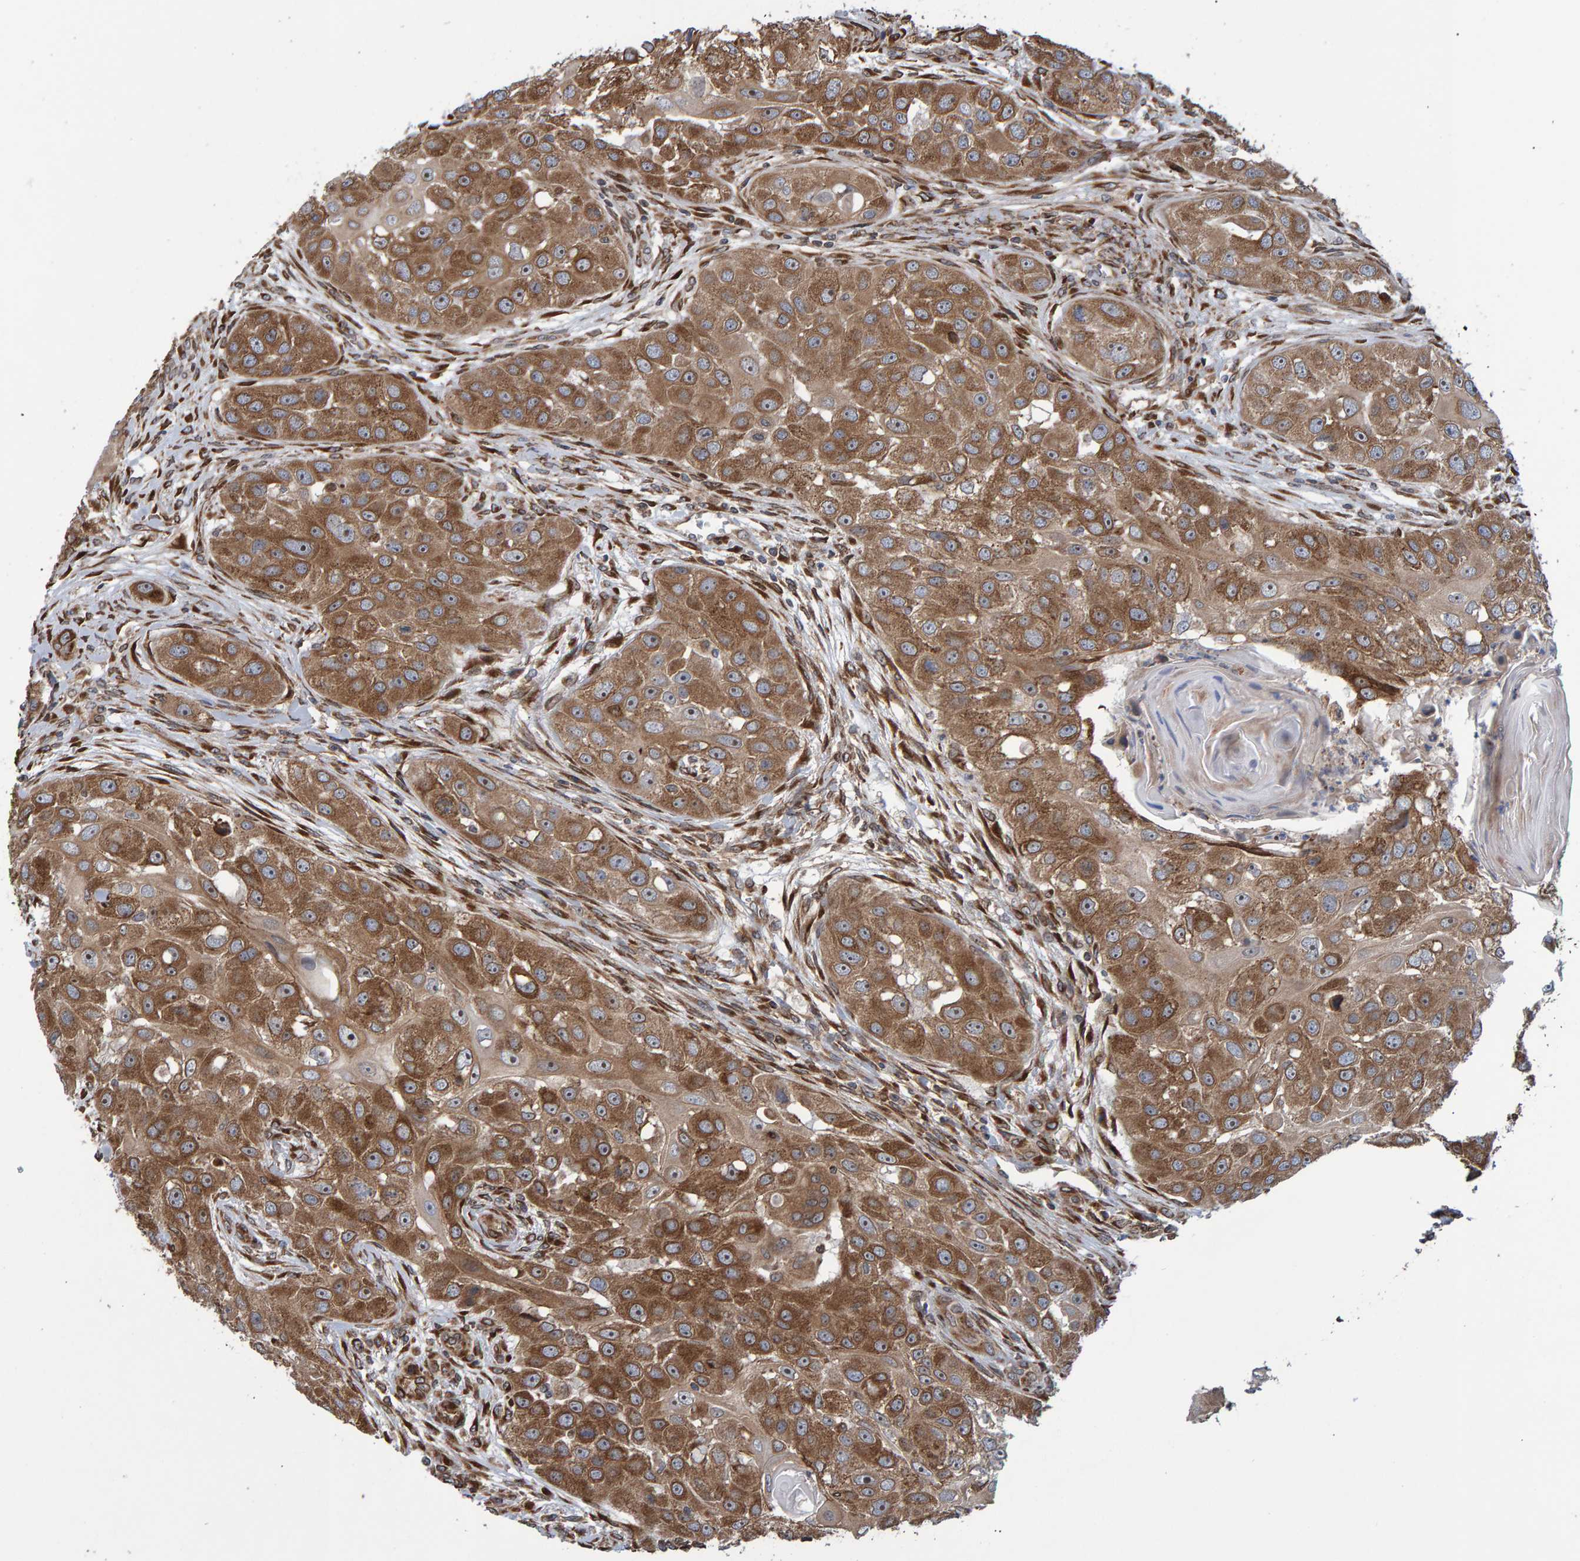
{"staining": {"intensity": "moderate", "quantity": ">75%", "location": "cytoplasmic/membranous"}, "tissue": "head and neck cancer", "cell_type": "Tumor cells", "image_type": "cancer", "snomed": [{"axis": "morphology", "description": "Normal tissue, NOS"}, {"axis": "morphology", "description": "Squamous cell carcinoma, NOS"}, {"axis": "topography", "description": "Skeletal muscle"}, {"axis": "topography", "description": "Head-Neck"}], "caption": "Immunohistochemistry (IHC) micrograph of neoplastic tissue: human head and neck cancer (squamous cell carcinoma) stained using IHC displays medium levels of moderate protein expression localized specifically in the cytoplasmic/membranous of tumor cells, appearing as a cytoplasmic/membranous brown color.", "gene": "FAM117A", "patient": {"sex": "male", "age": 51}}